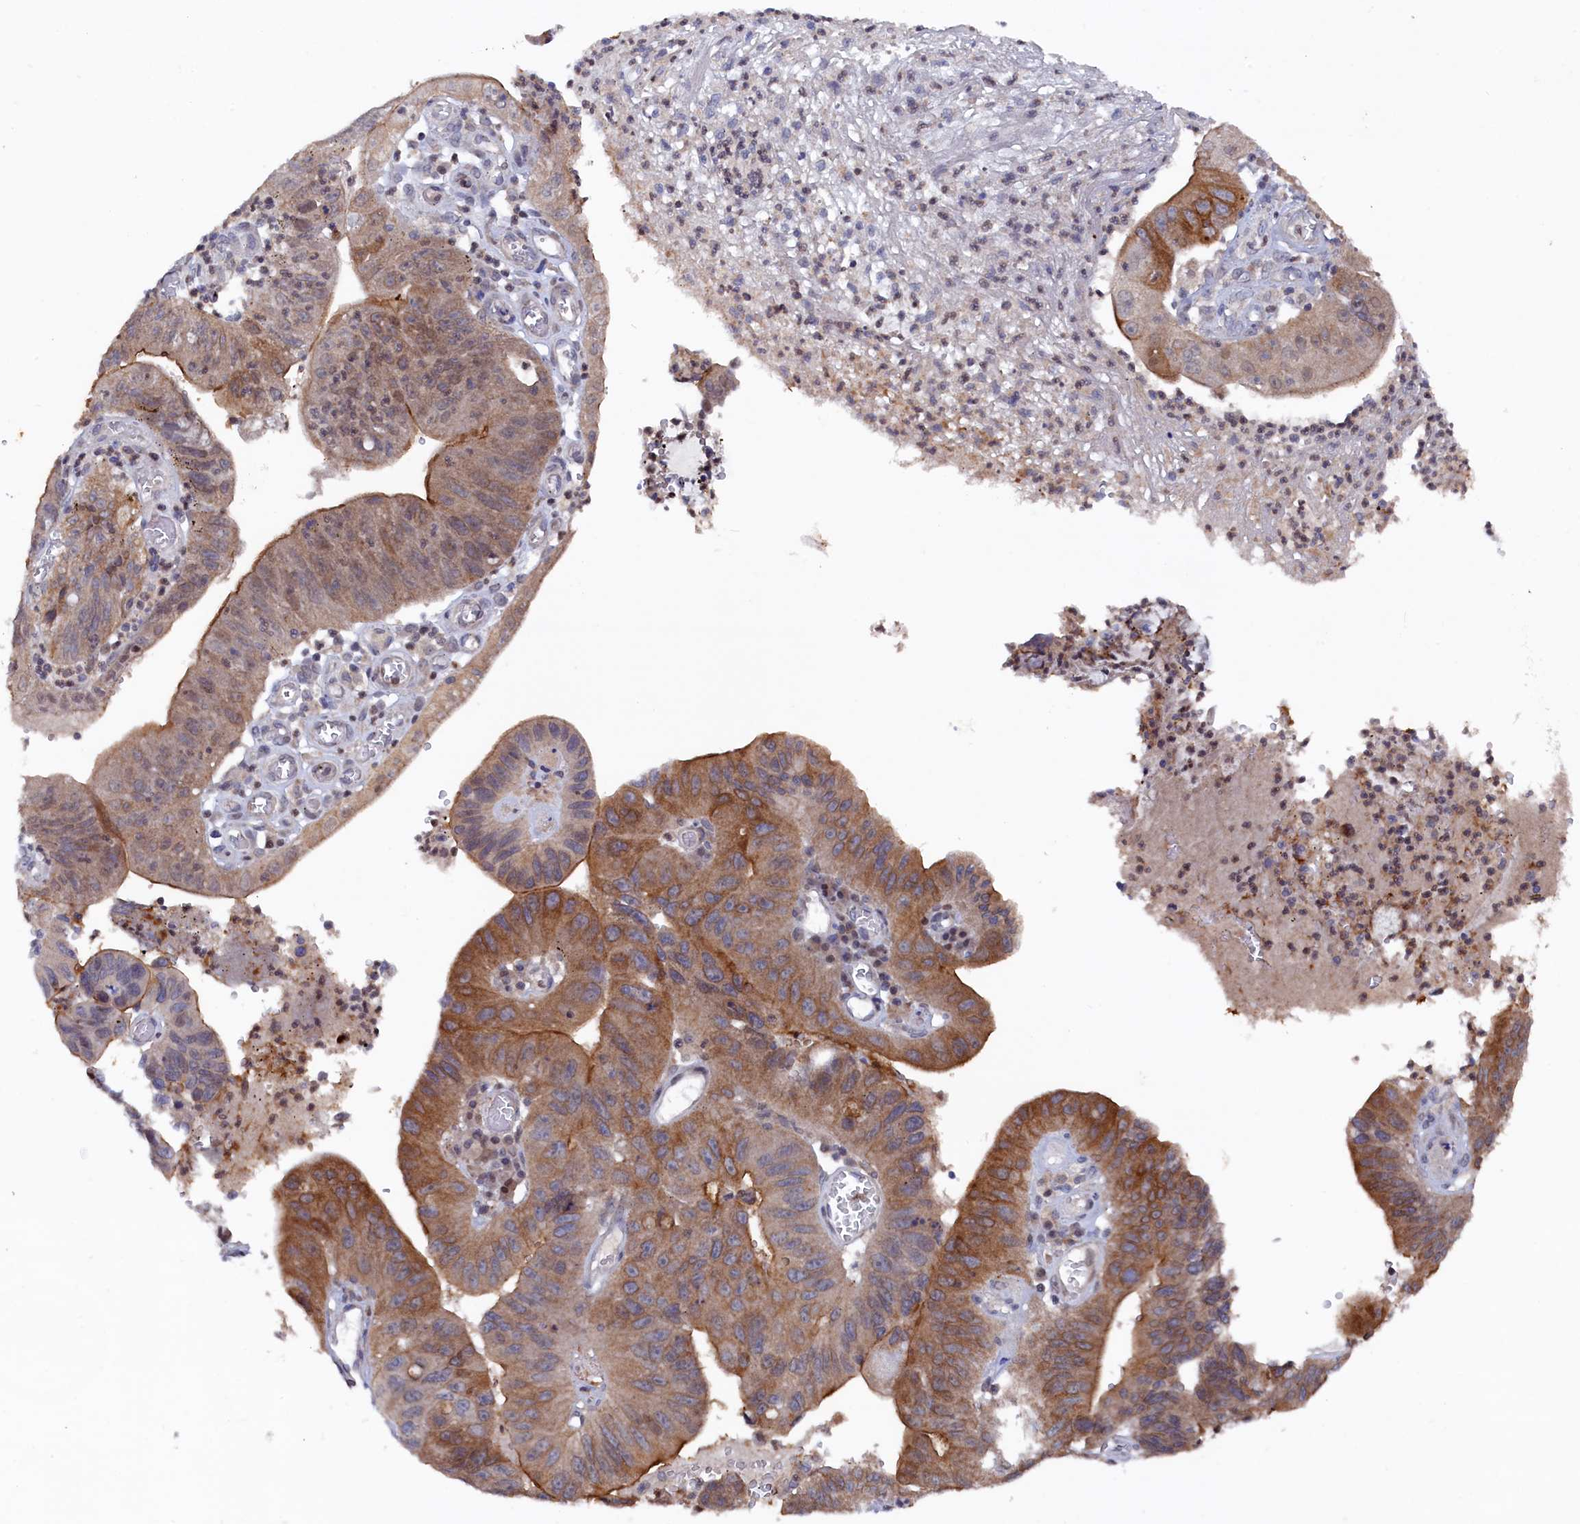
{"staining": {"intensity": "strong", "quantity": "25%-75%", "location": "cytoplasmic/membranous"}, "tissue": "stomach cancer", "cell_type": "Tumor cells", "image_type": "cancer", "snomed": [{"axis": "morphology", "description": "Adenocarcinoma, NOS"}, {"axis": "topography", "description": "Stomach"}], "caption": "A histopathology image showing strong cytoplasmic/membranous expression in about 25%-75% of tumor cells in adenocarcinoma (stomach), as visualized by brown immunohistochemical staining.", "gene": "TMC5", "patient": {"sex": "male", "age": 59}}